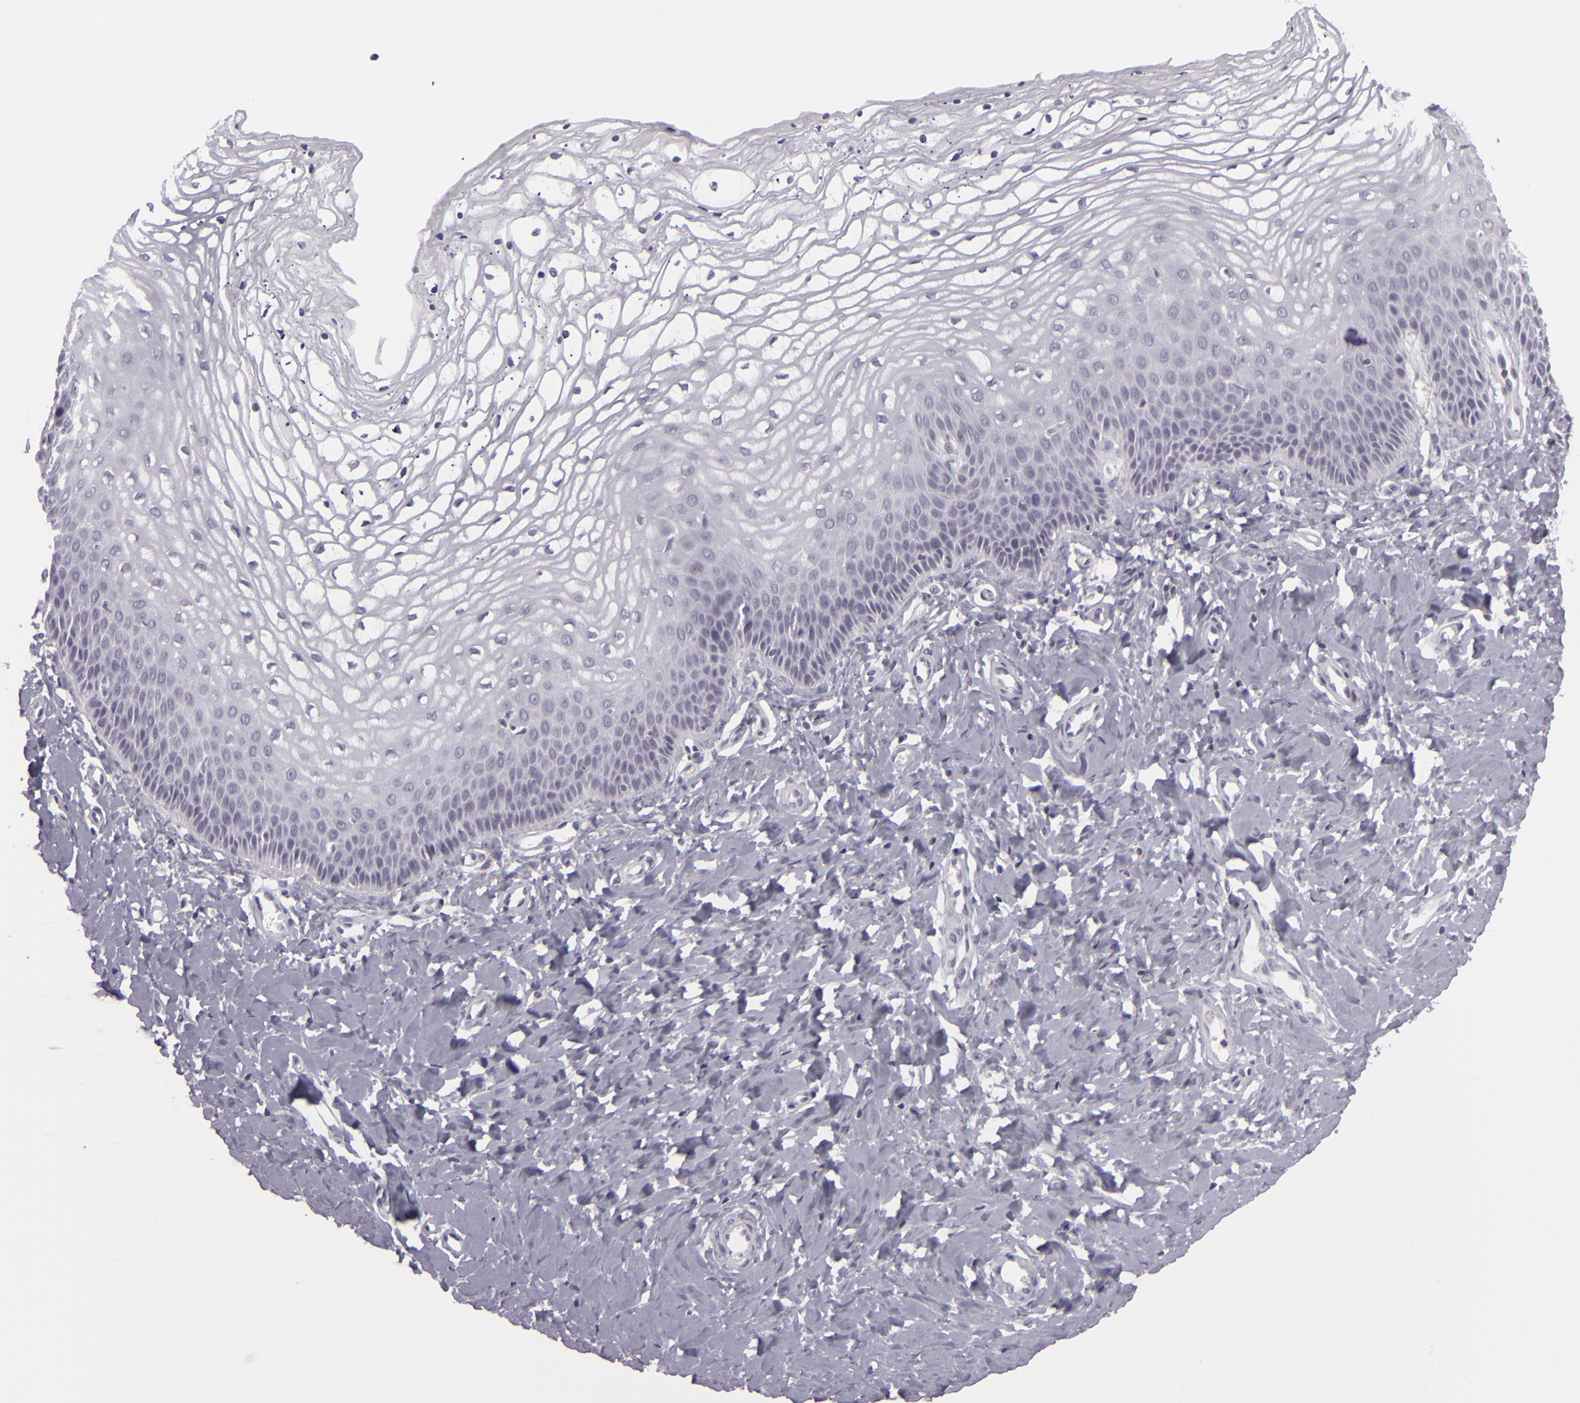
{"staining": {"intensity": "negative", "quantity": "none", "location": "none"}, "tissue": "vagina", "cell_type": "Squamous epithelial cells", "image_type": "normal", "snomed": [{"axis": "morphology", "description": "Normal tissue, NOS"}, {"axis": "topography", "description": "Vagina"}], "caption": "This is an IHC photomicrograph of benign human vagina. There is no positivity in squamous epithelial cells.", "gene": "KCNAB2", "patient": {"sex": "female", "age": 68}}